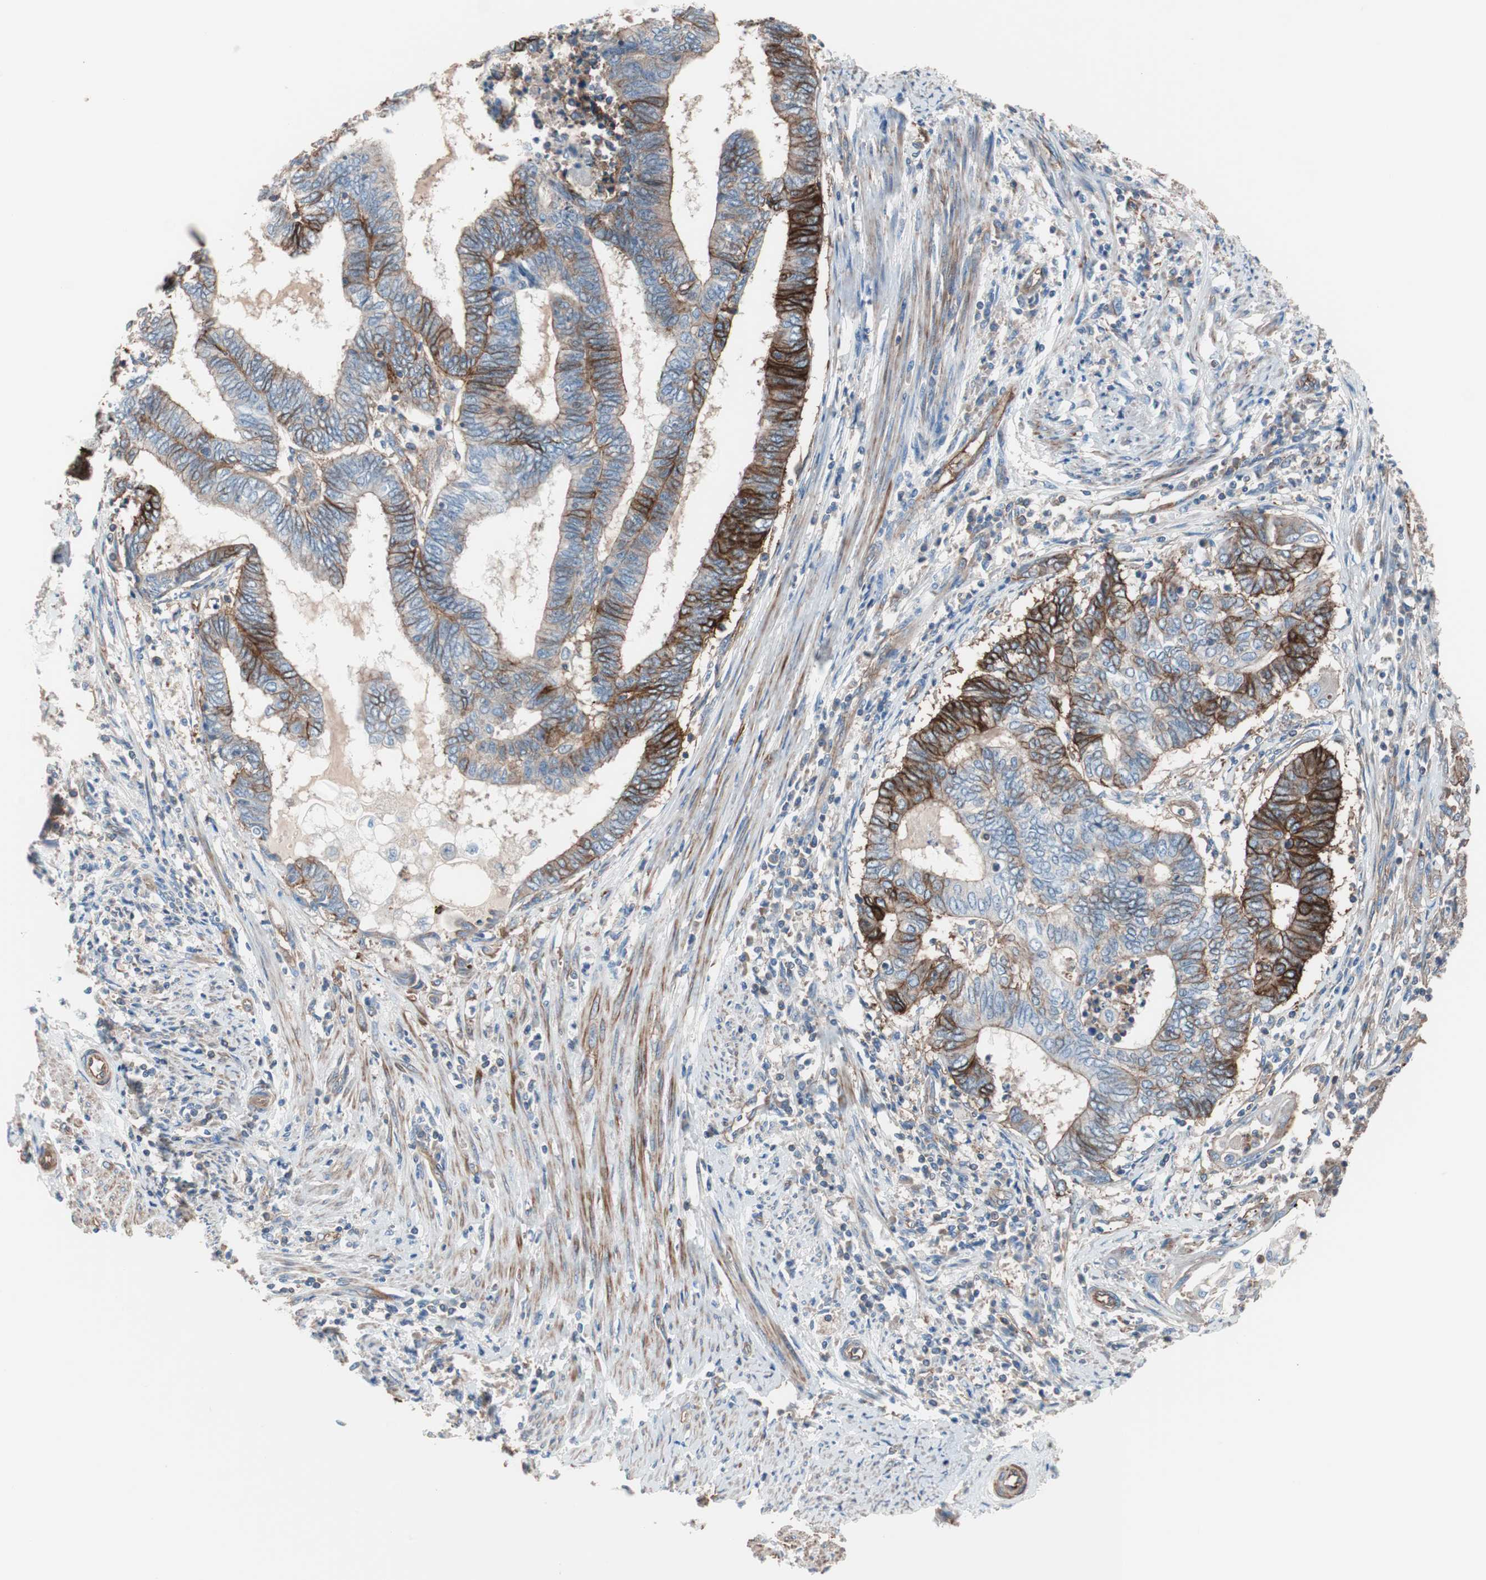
{"staining": {"intensity": "strong", "quantity": "25%-75%", "location": "cytoplasmic/membranous"}, "tissue": "endometrial cancer", "cell_type": "Tumor cells", "image_type": "cancer", "snomed": [{"axis": "morphology", "description": "Adenocarcinoma, NOS"}, {"axis": "topography", "description": "Uterus"}, {"axis": "topography", "description": "Endometrium"}], "caption": "Immunohistochemical staining of human endometrial adenocarcinoma shows high levels of strong cytoplasmic/membranous protein positivity in approximately 25%-75% of tumor cells.", "gene": "GPR160", "patient": {"sex": "female", "age": 70}}